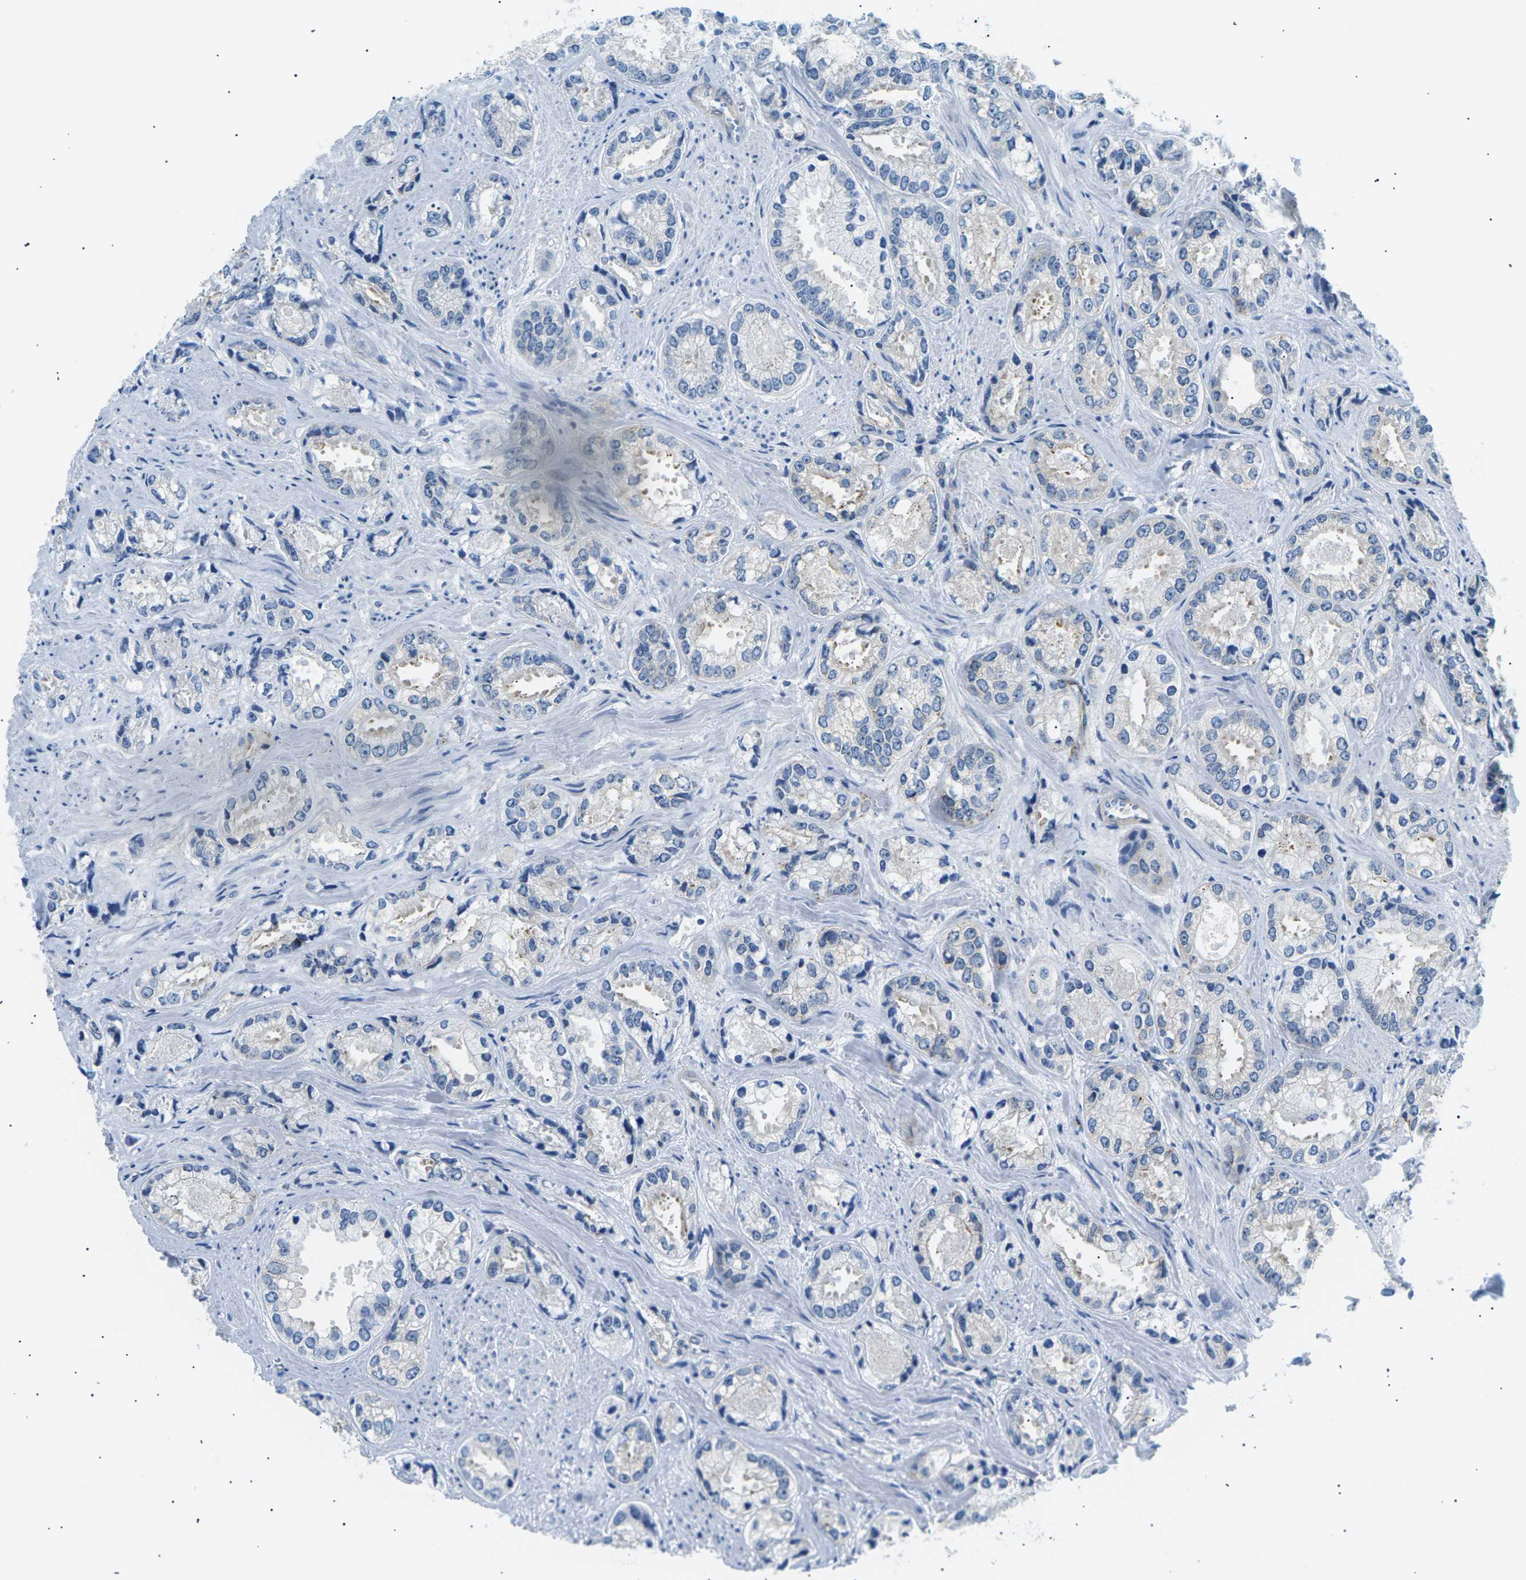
{"staining": {"intensity": "negative", "quantity": "none", "location": "none"}, "tissue": "prostate cancer", "cell_type": "Tumor cells", "image_type": "cancer", "snomed": [{"axis": "morphology", "description": "Adenocarcinoma, High grade"}, {"axis": "topography", "description": "Prostate"}], "caption": "Micrograph shows no protein expression in tumor cells of prostate cancer (adenocarcinoma (high-grade)) tissue.", "gene": "SEPTIN5", "patient": {"sex": "male", "age": 61}}